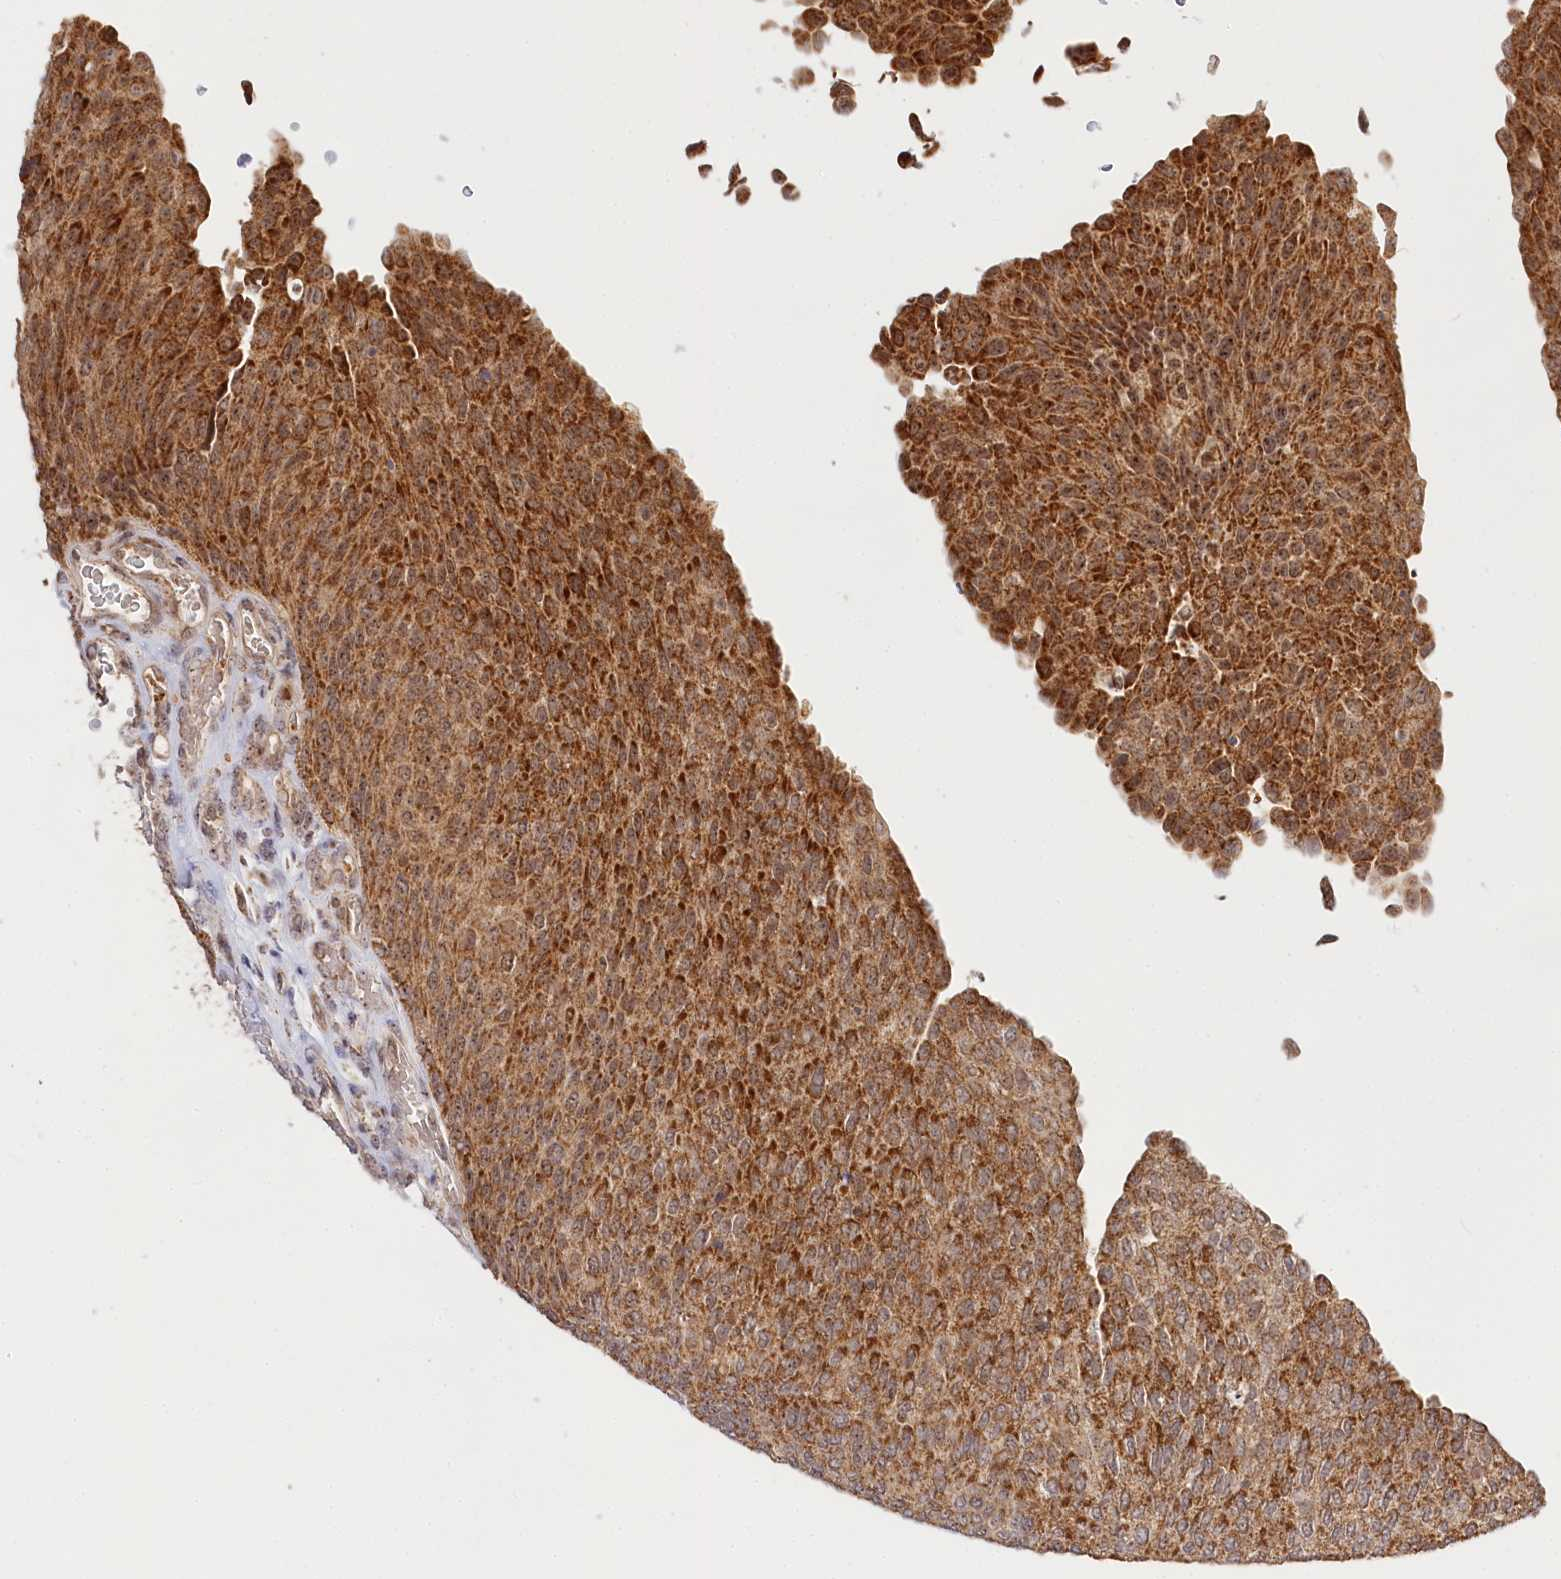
{"staining": {"intensity": "strong", "quantity": ">75%", "location": "cytoplasmic/membranous"}, "tissue": "urothelial cancer", "cell_type": "Tumor cells", "image_type": "cancer", "snomed": [{"axis": "morphology", "description": "Urothelial carcinoma, Low grade"}, {"axis": "topography", "description": "Urinary bladder"}], "caption": "DAB immunohistochemical staining of human urothelial cancer shows strong cytoplasmic/membranous protein expression in about >75% of tumor cells. (IHC, brightfield microscopy, high magnification).", "gene": "RTN4IP1", "patient": {"sex": "female", "age": 79}}